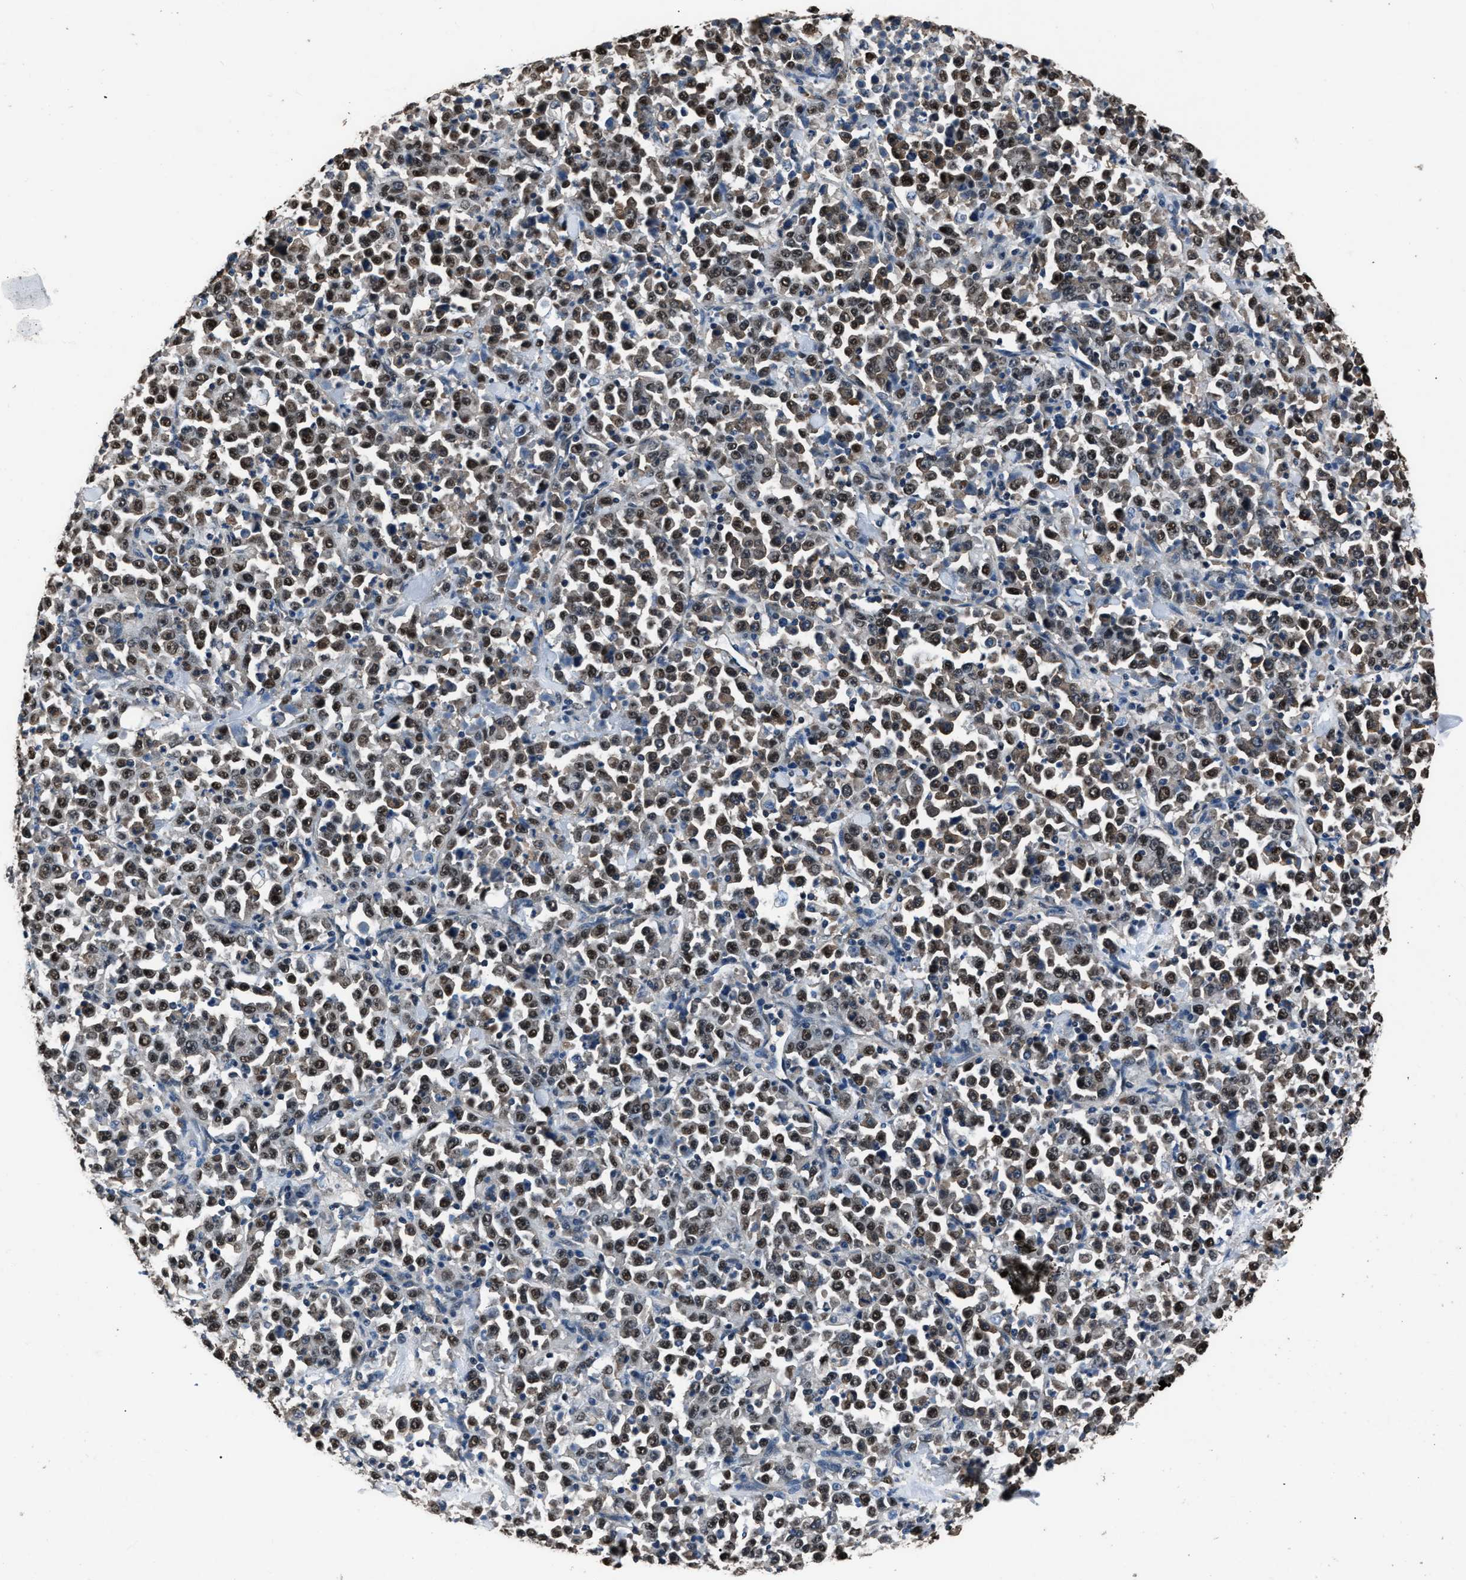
{"staining": {"intensity": "moderate", "quantity": ">75%", "location": "cytoplasmic/membranous,nuclear"}, "tissue": "stomach cancer", "cell_type": "Tumor cells", "image_type": "cancer", "snomed": [{"axis": "morphology", "description": "Normal tissue, NOS"}, {"axis": "morphology", "description": "Adenocarcinoma, NOS"}, {"axis": "topography", "description": "Stomach, upper"}, {"axis": "topography", "description": "Stomach"}], "caption": "Immunohistochemistry (IHC) histopathology image of neoplastic tissue: stomach cancer stained using IHC displays medium levels of moderate protein expression localized specifically in the cytoplasmic/membranous and nuclear of tumor cells, appearing as a cytoplasmic/membranous and nuclear brown color.", "gene": "DFFA", "patient": {"sex": "male", "age": 59}}